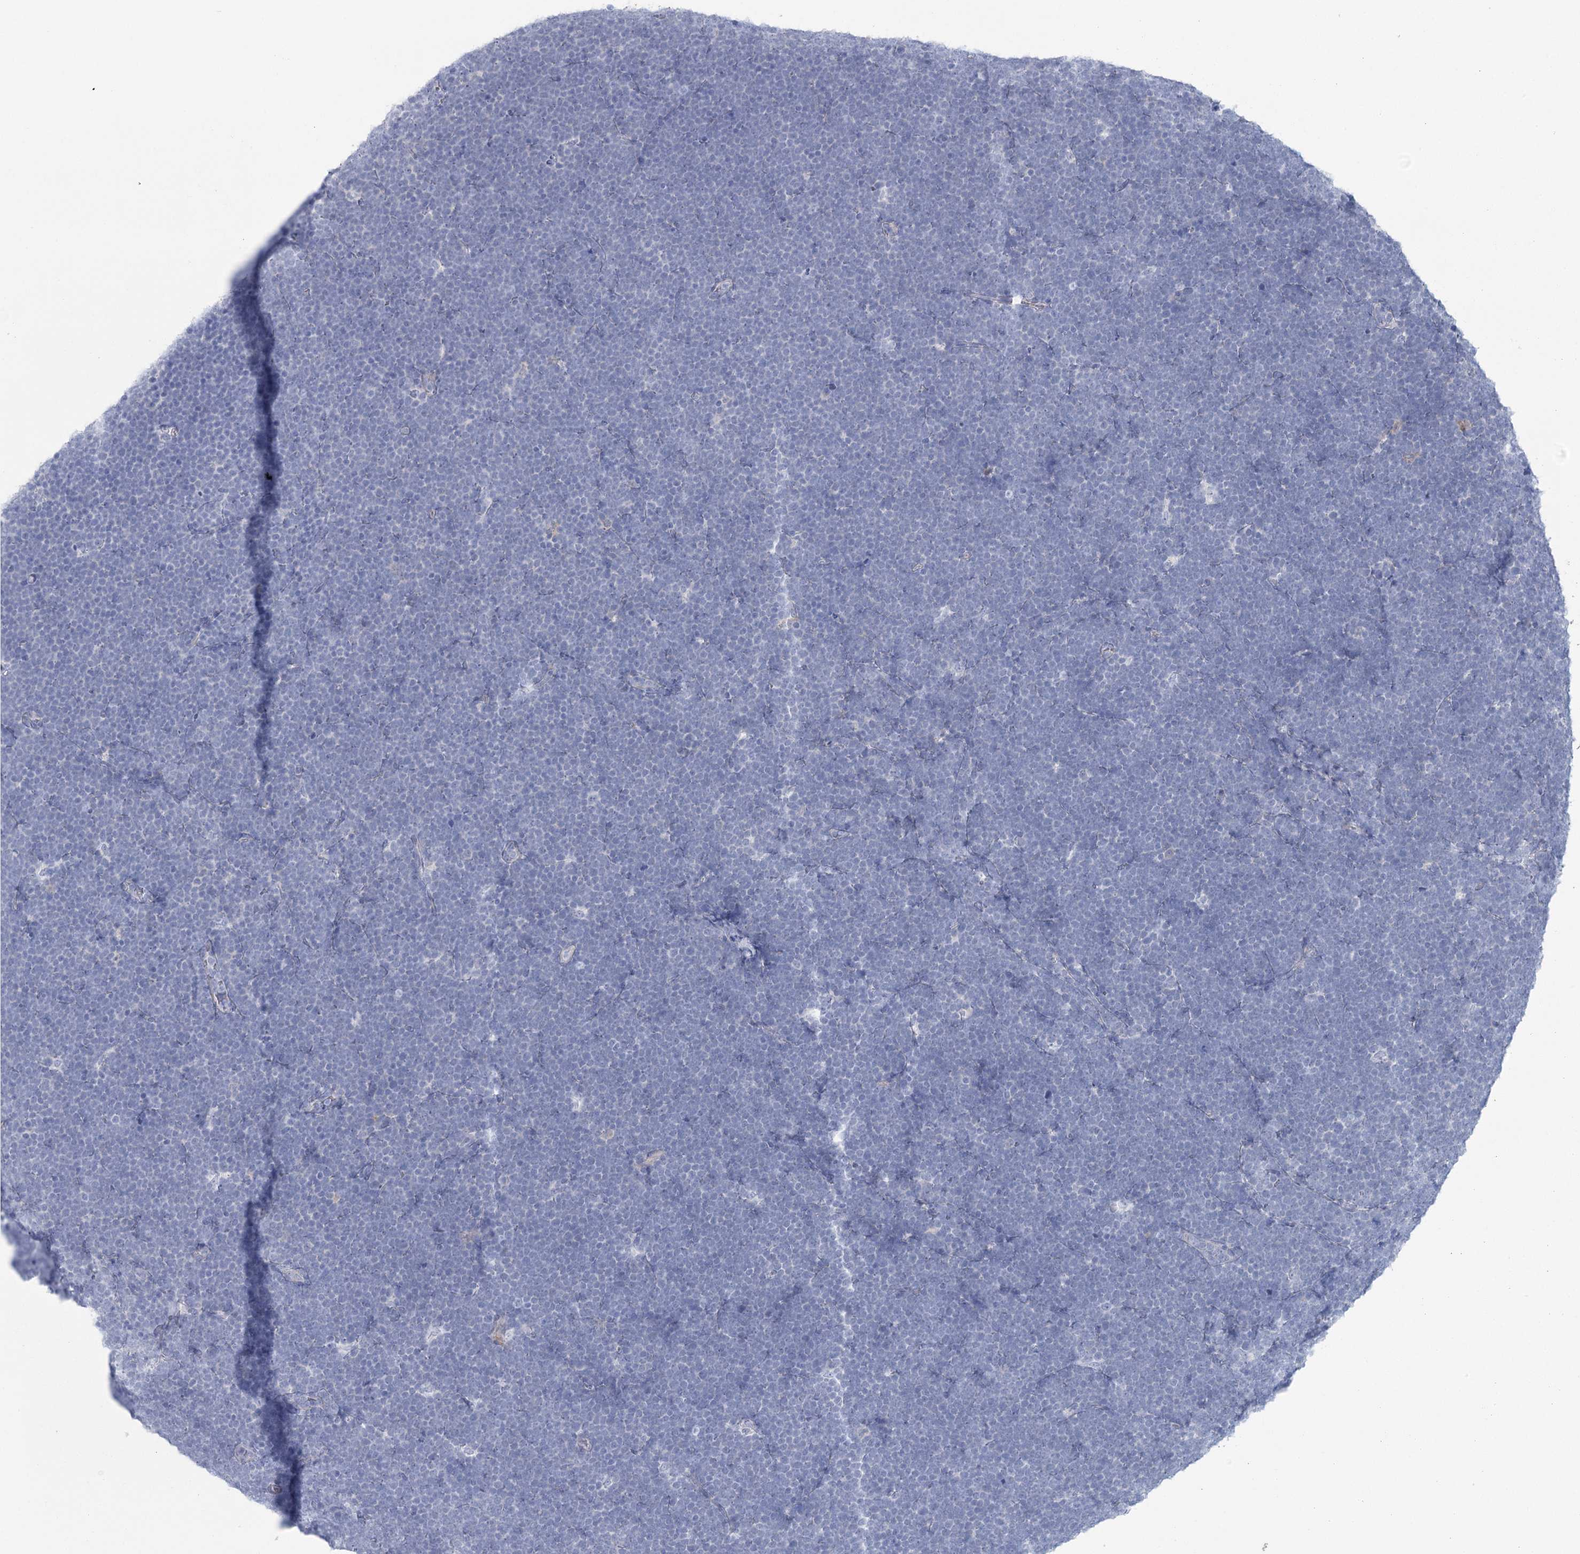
{"staining": {"intensity": "negative", "quantity": "none", "location": "none"}, "tissue": "lymphoma", "cell_type": "Tumor cells", "image_type": "cancer", "snomed": [{"axis": "morphology", "description": "Malignant lymphoma, non-Hodgkin's type, High grade"}, {"axis": "topography", "description": "Lymph node"}], "caption": "This is an immunohistochemistry (IHC) histopathology image of human malignant lymphoma, non-Hodgkin's type (high-grade). There is no staining in tumor cells.", "gene": "CCDC88A", "patient": {"sex": "male", "age": 13}}